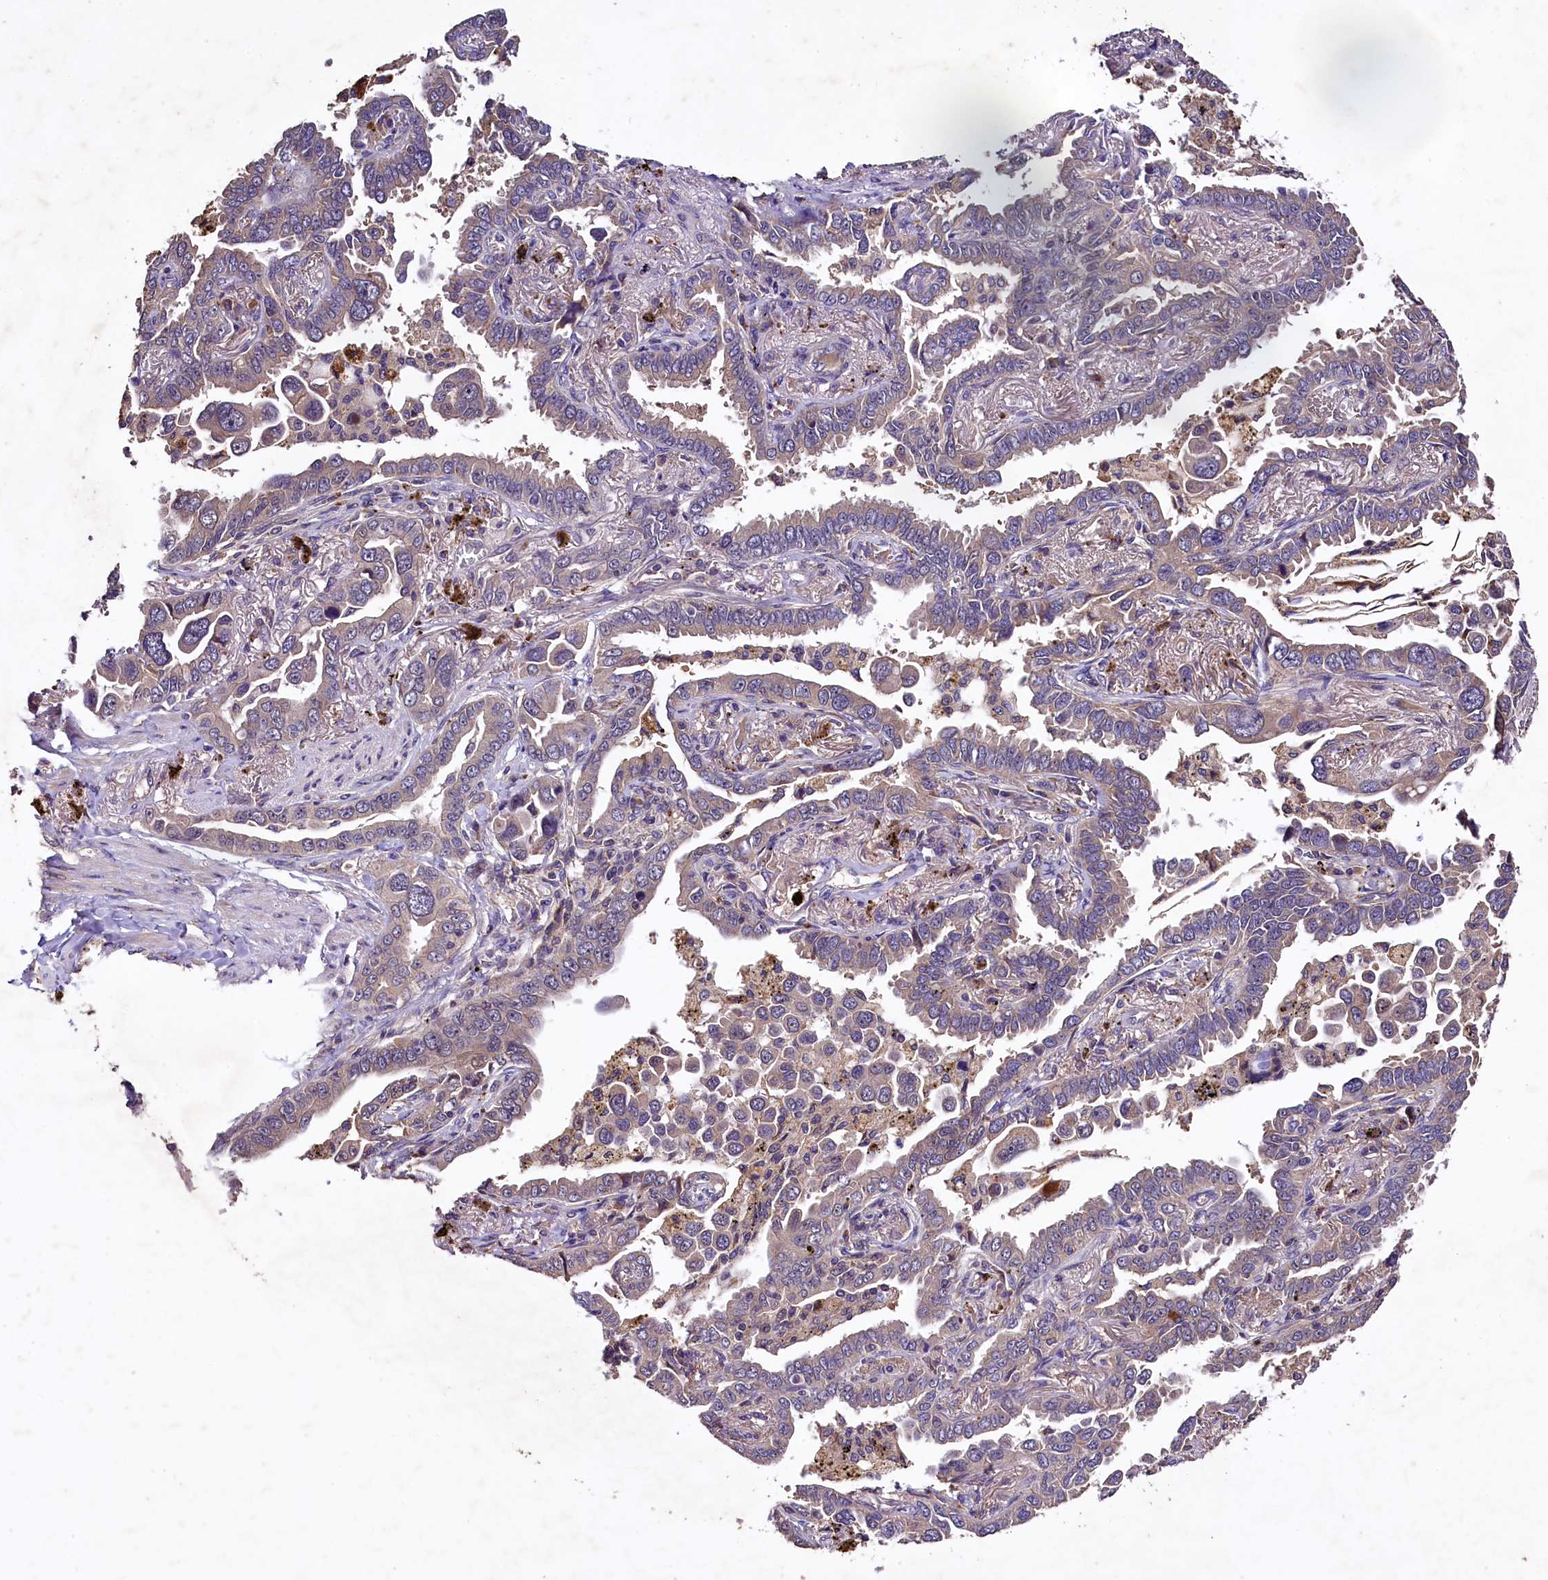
{"staining": {"intensity": "weak", "quantity": "25%-75%", "location": "cytoplasmic/membranous"}, "tissue": "lung cancer", "cell_type": "Tumor cells", "image_type": "cancer", "snomed": [{"axis": "morphology", "description": "Adenocarcinoma, NOS"}, {"axis": "topography", "description": "Lung"}], "caption": "This is a histology image of immunohistochemistry staining of lung cancer (adenocarcinoma), which shows weak staining in the cytoplasmic/membranous of tumor cells.", "gene": "PLXNB1", "patient": {"sex": "male", "age": 67}}